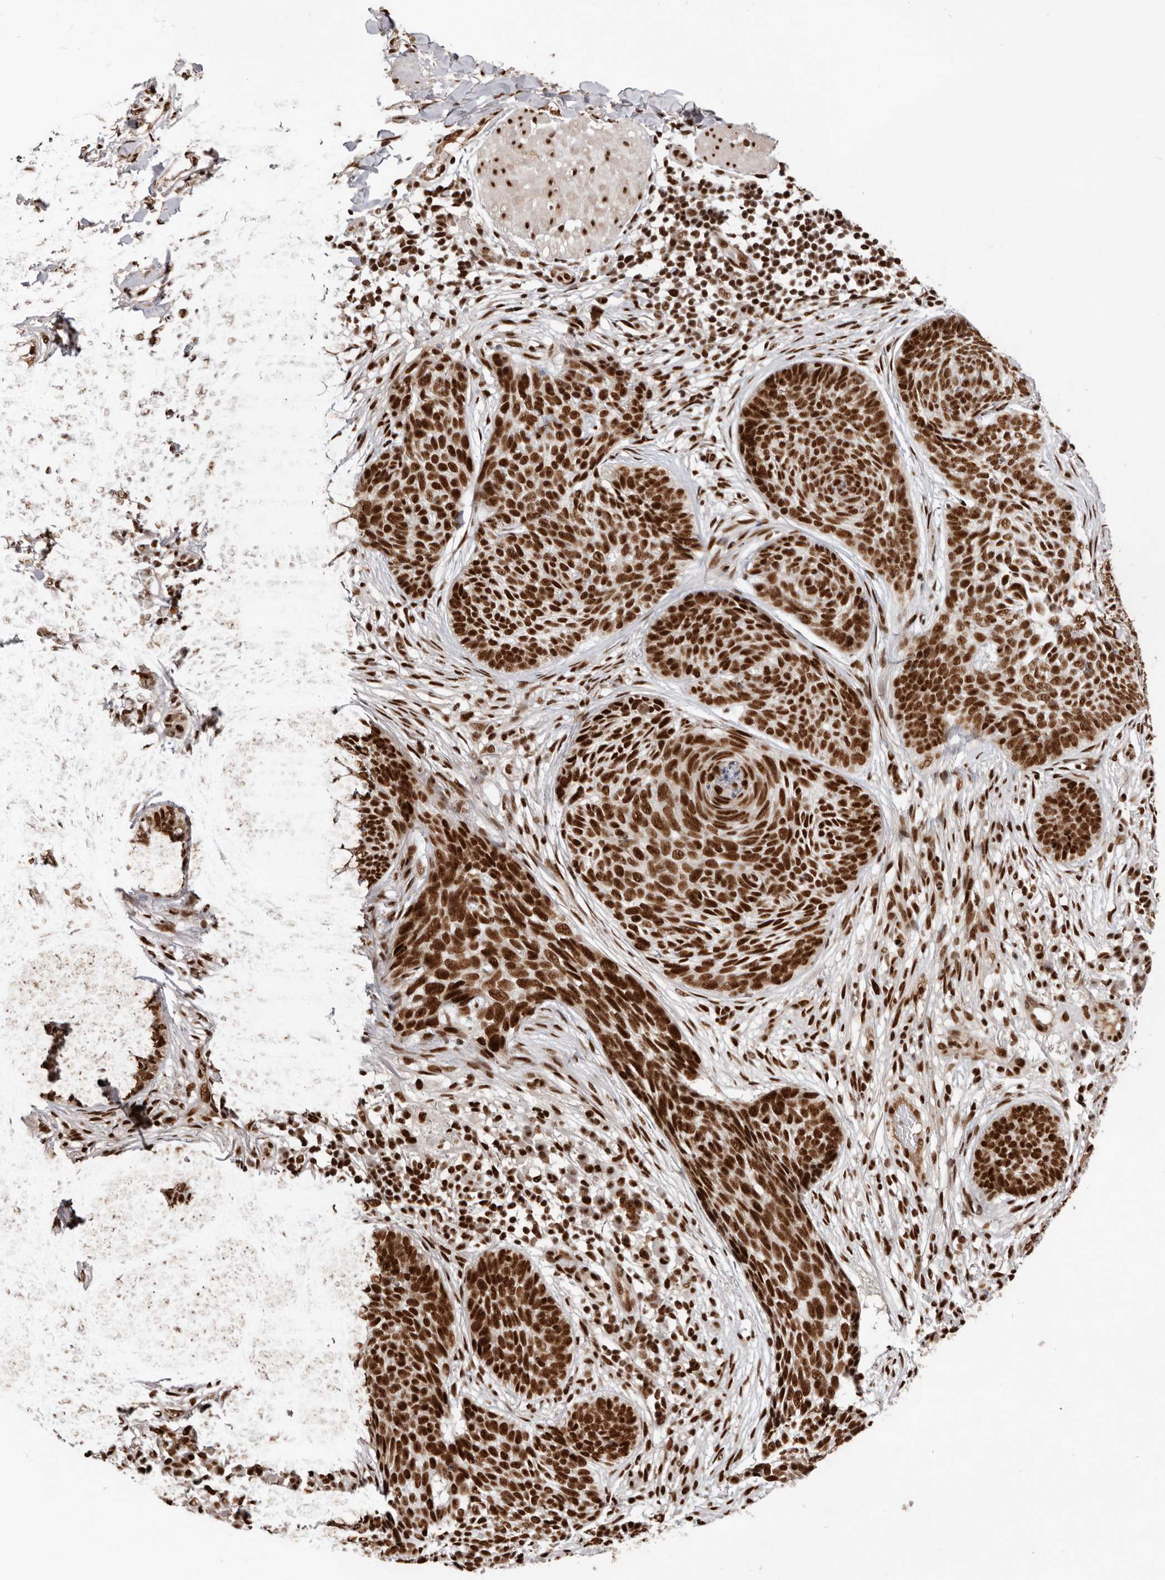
{"staining": {"intensity": "strong", "quantity": ">75%", "location": "nuclear"}, "tissue": "skin cancer", "cell_type": "Tumor cells", "image_type": "cancer", "snomed": [{"axis": "morphology", "description": "Basal cell carcinoma"}, {"axis": "topography", "description": "Skin"}], "caption": "Protein analysis of skin cancer (basal cell carcinoma) tissue displays strong nuclear positivity in approximately >75% of tumor cells. Immunohistochemistry (ihc) stains the protein in brown and the nuclei are stained blue.", "gene": "CHTOP", "patient": {"sex": "female", "age": 64}}